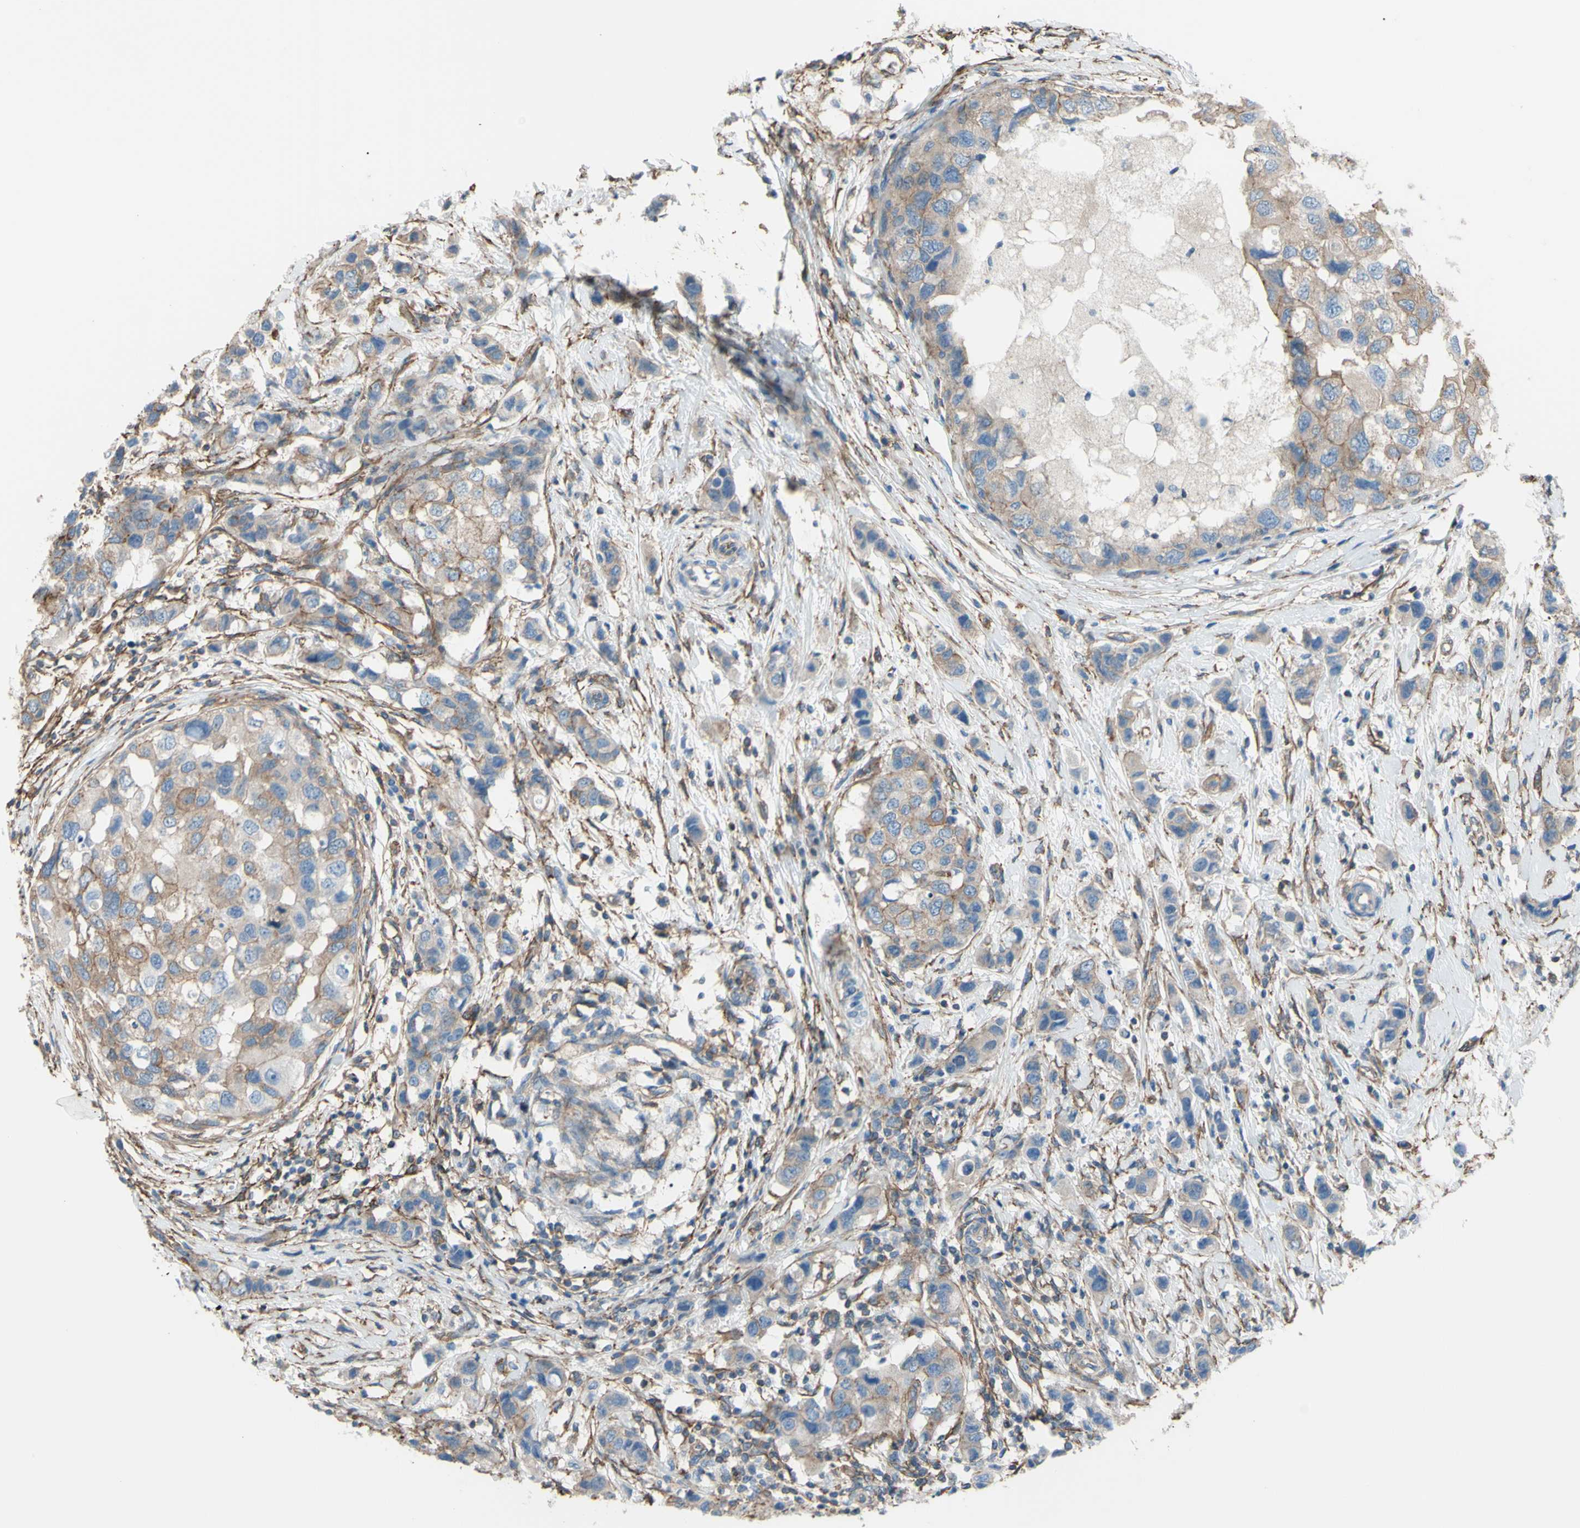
{"staining": {"intensity": "weak", "quantity": "25%-75%", "location": "cytoplasmic/membranous"}, "tissue": "breast cancer", "cell_type": "Tumor cells", "image_type": "cancer", "snomed": [{"axis": "morphology", "description": "Normal tissue, NOS"}, {"axis": "morphology", "description": "Duct carcinoma"}, {"axis": "topography", "description": "Breast"}], "caption": "The histopathology image exhibits staining of intraductal carcinoma (breast), revealing weak cytoplasmic/membranous protein staining (brown color) within tumor cells.", "gene": "ADD1", "patient": {"sex": "female", "age": 50}}